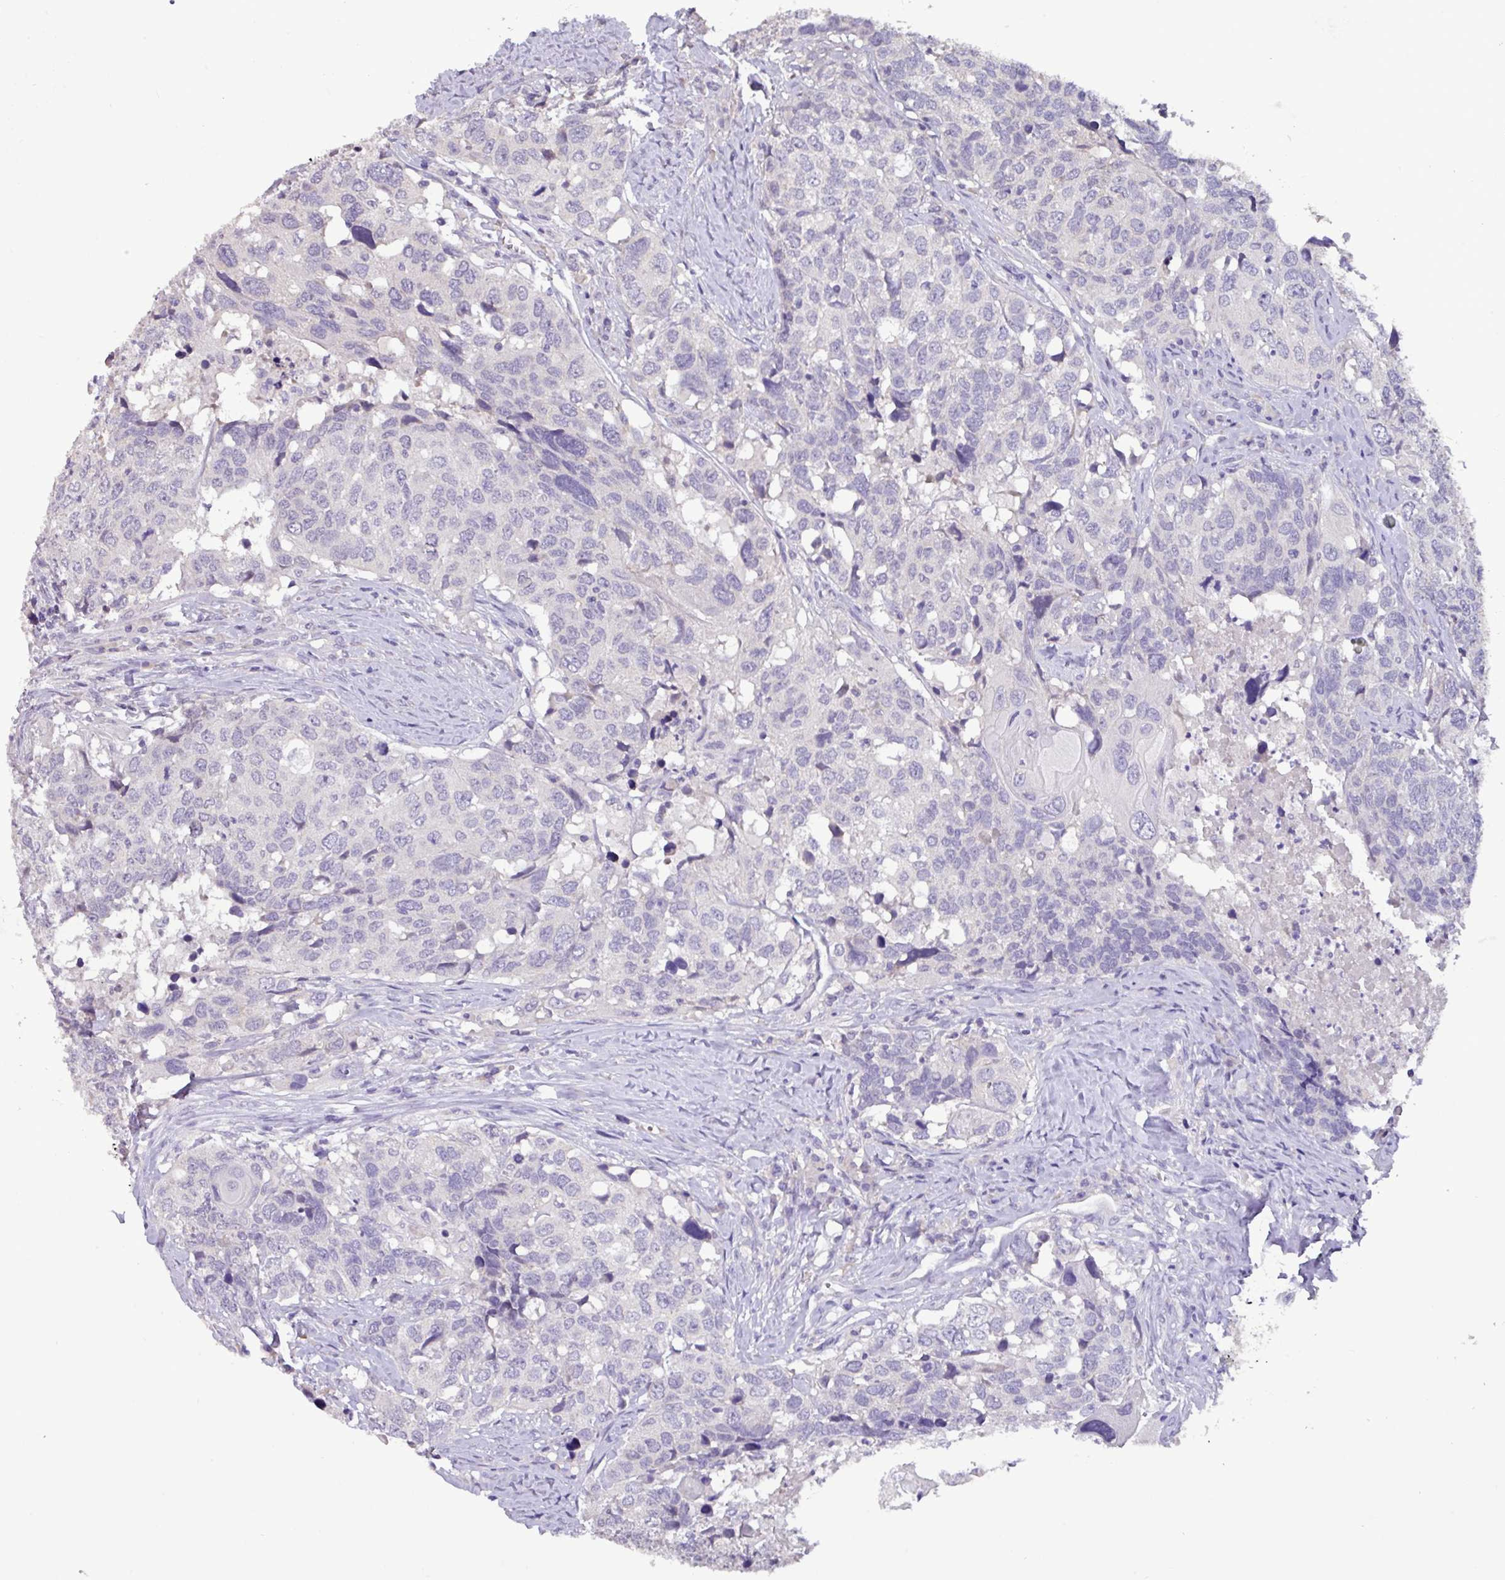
{"staining": {"intensity": "negative", "quantity": "none", "location": "none"}, "tissue": "head and neck cancer", "cell_type": "Tumor cells", "image_type": "cancer", "snomed": [{"axis": "morphology", "description": "Normal tissue, NOS"}, {"axis": "morphology", "description": "Squamous cell carcinoma, NOS"}, {"axis": "topography", "description": "Skeletal muscle"}, {"axis": "topography", "description": "Vascular tissue"}, {"axis": "topography", "description": "Peripheral nerve tissue"}, {"axis": "topography", "description": "Head-Neck"}], "caption": "The histopathology image displays no staining of tumor cells in head and neck cancer.", "gene": "PAX8", "patient": {"sex": "male", "age": 66}}